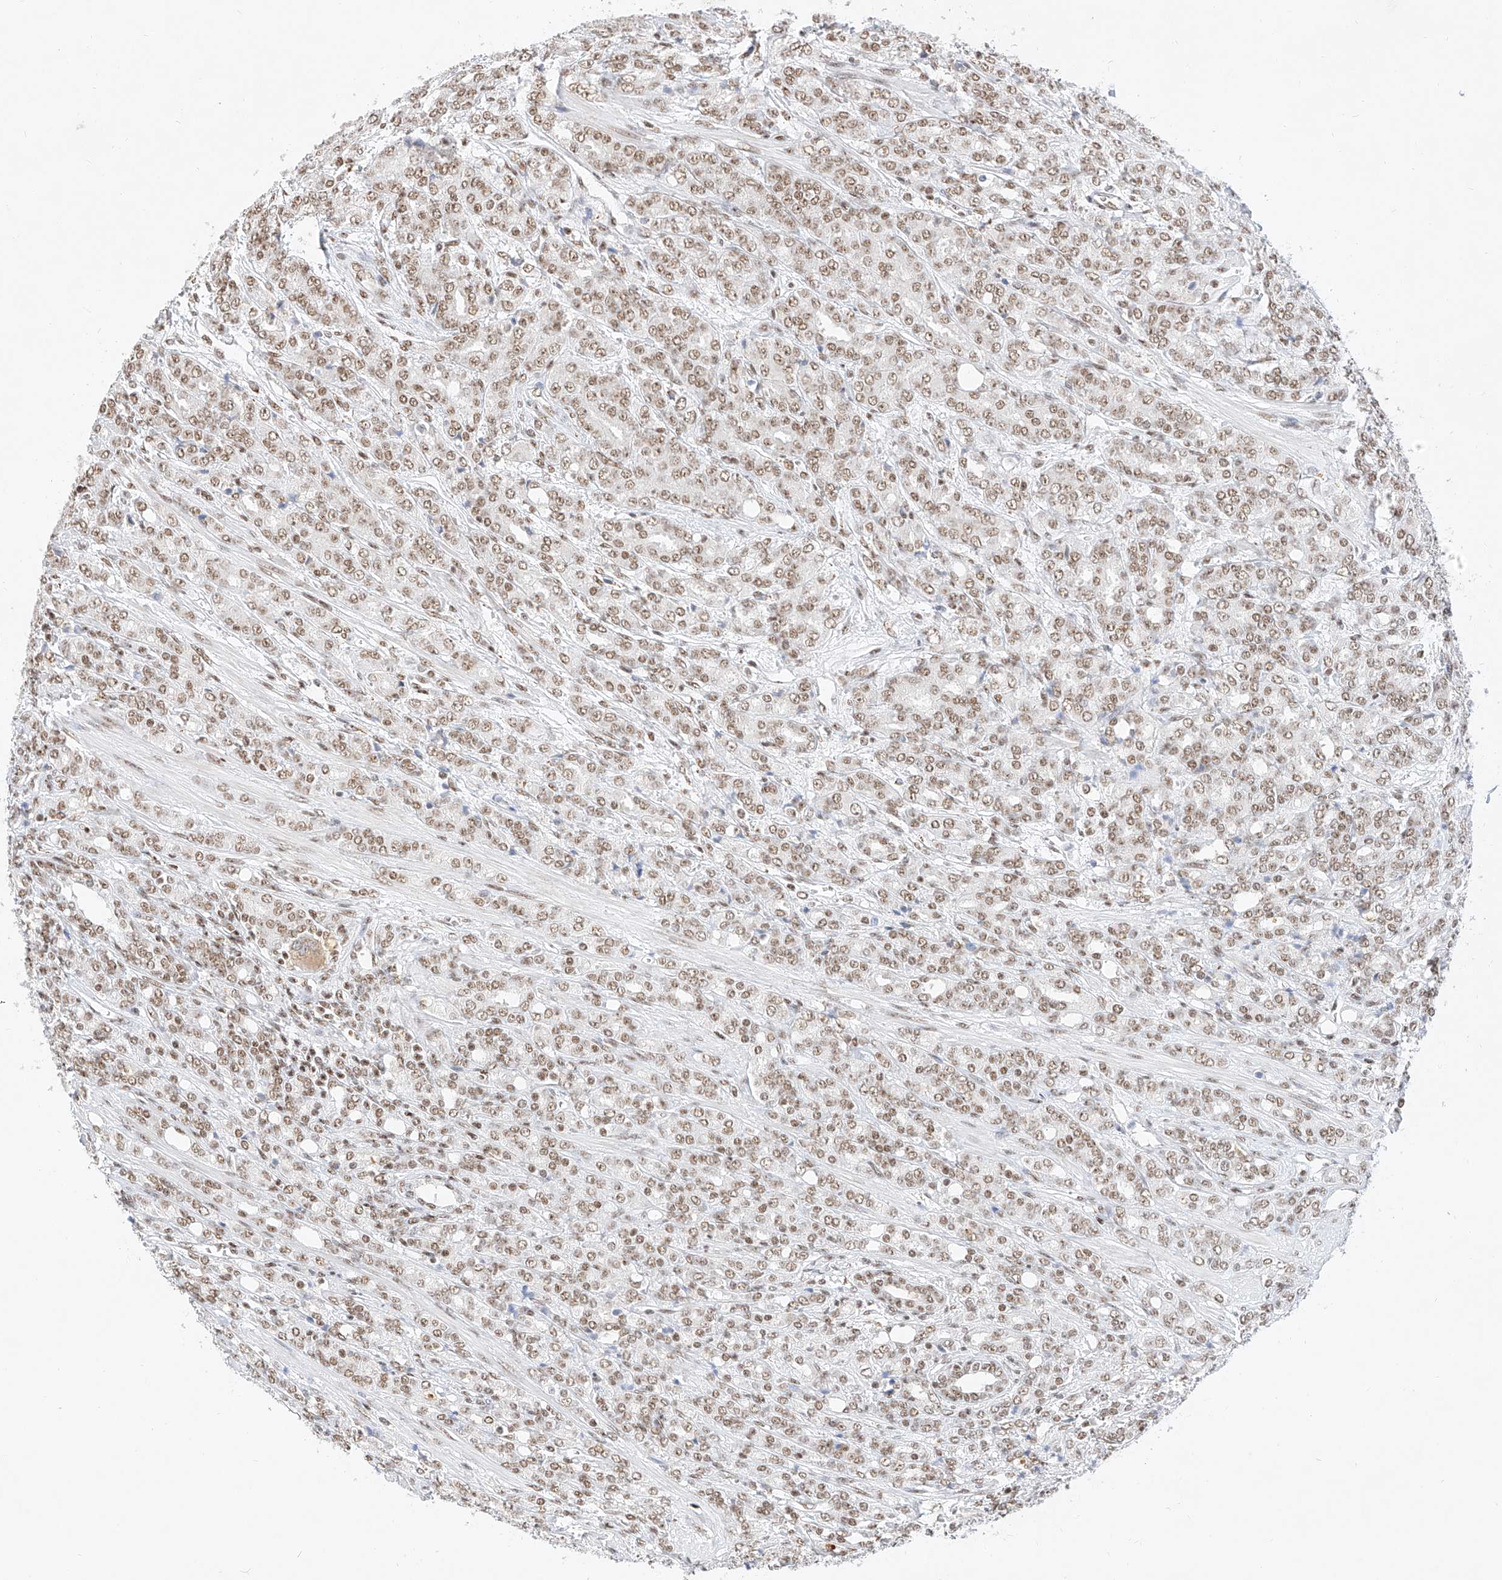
{"staining": {"intensity": "moderate", "quantity": ">75%", "location": "nuclear"}, "tissue": "prostate cancer", "cell_type": "Tumor cells", "image_type": "cancer", "snomed": [{"axis": "morphology", "description": "Adenocarcinoma, High grade"}, {"axis": "topography", "description": "Prostate"}], "caption": "Tumor cells show medium levels of moderate nuclear positivity in about >75% of cells in adenocarcinoma (high-grade) (prostate).", "gene": "NRF1", "patient": {"sex": "male", "age": 62}}